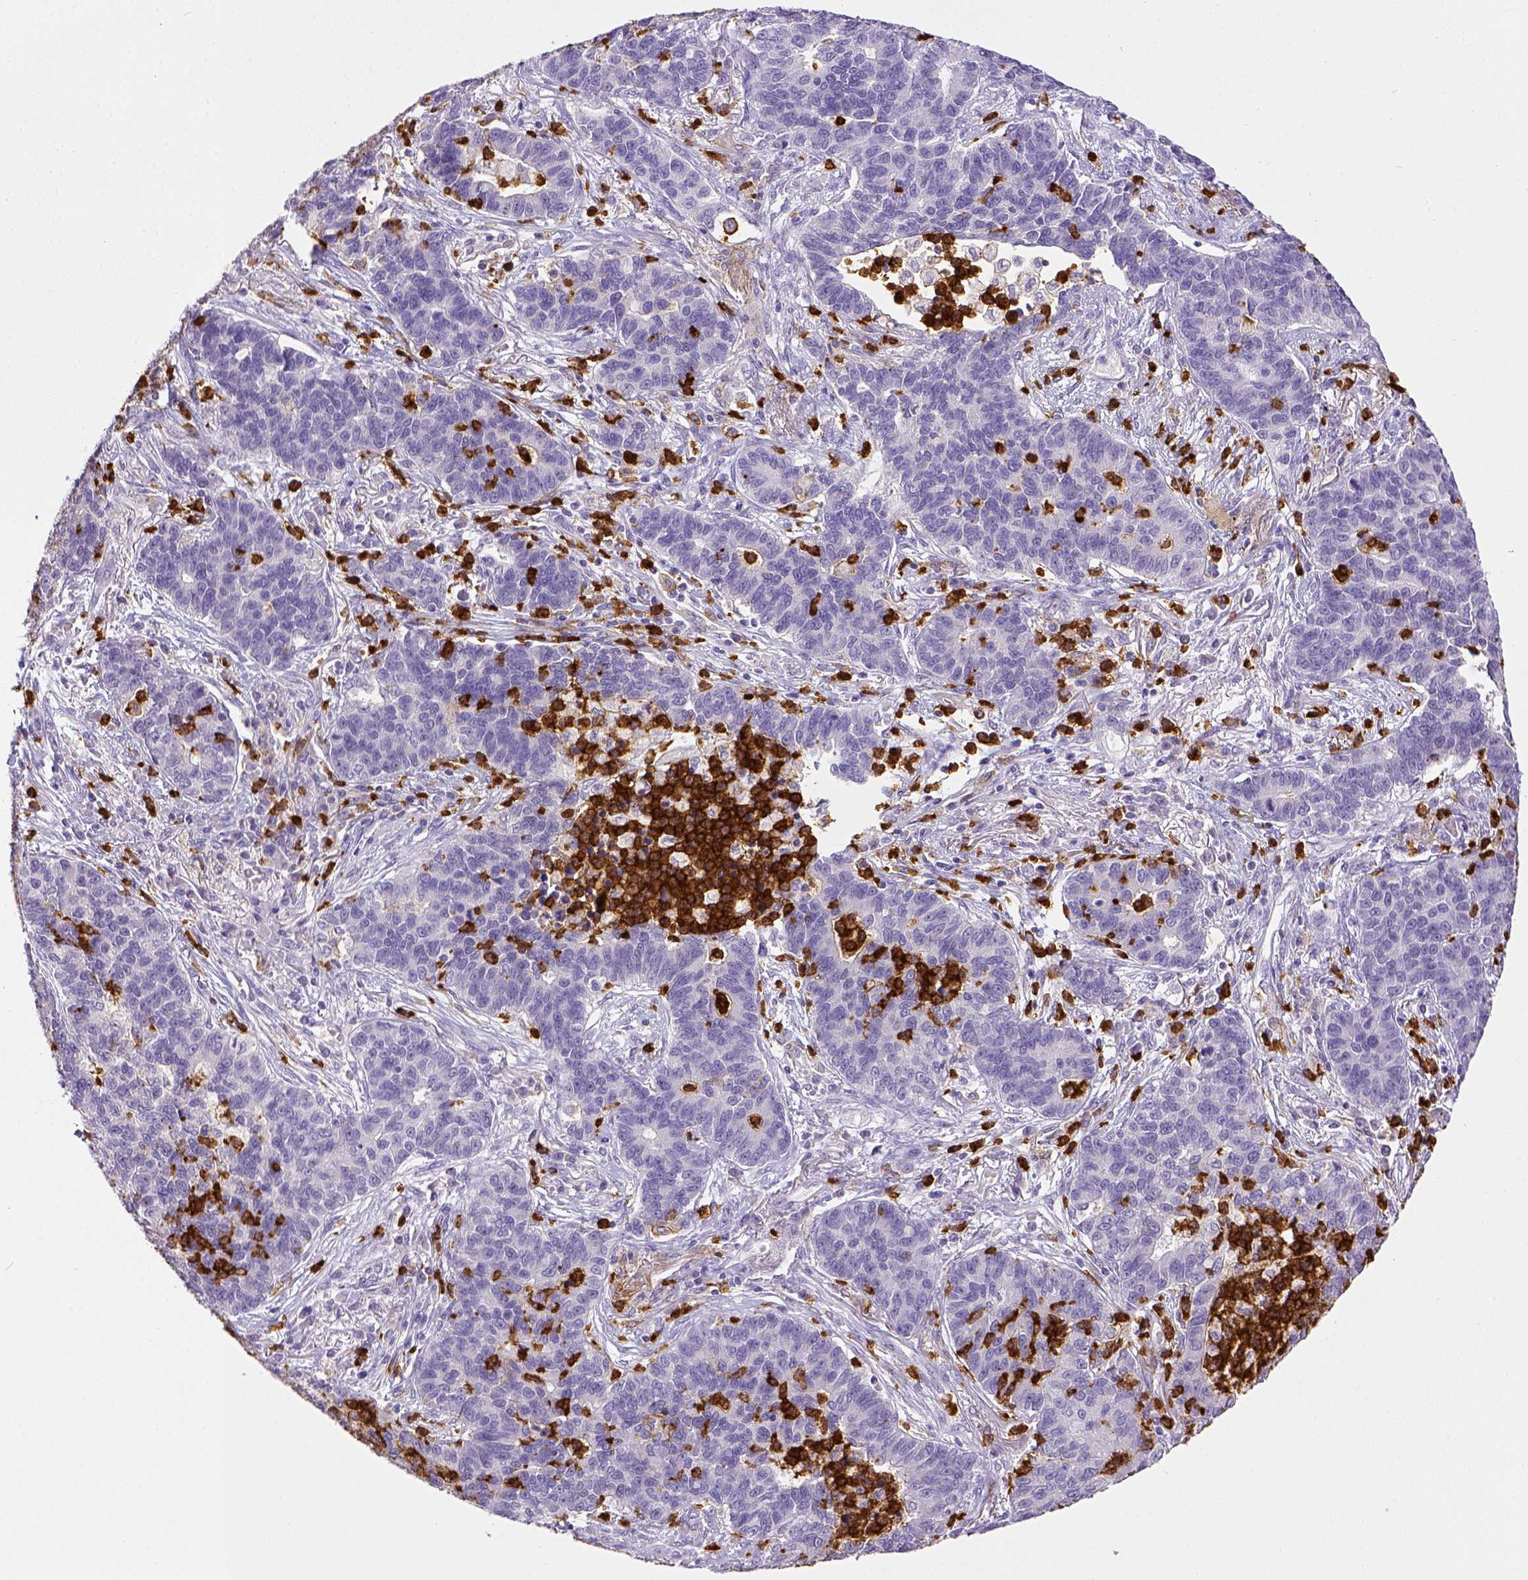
{"staining": {"intensity": "negative", "quantity": "none", "location": "none"}, "tissue": "lung cancer", "cell_type": "Tumor cells", "image_type": "cancer", "snomed": [{"axis": "morphology", "description": "Adenocarcinoma, NOS"}, {"axis": "topography", "description": "Lung"}], "caption": "DAB immunohistochemical staining of lung cancer (adenocarcinoma) displays no significant positivity in tumor cells.", "gene": "ITGAM", "patient": {"sex": "female", "age": 57}}